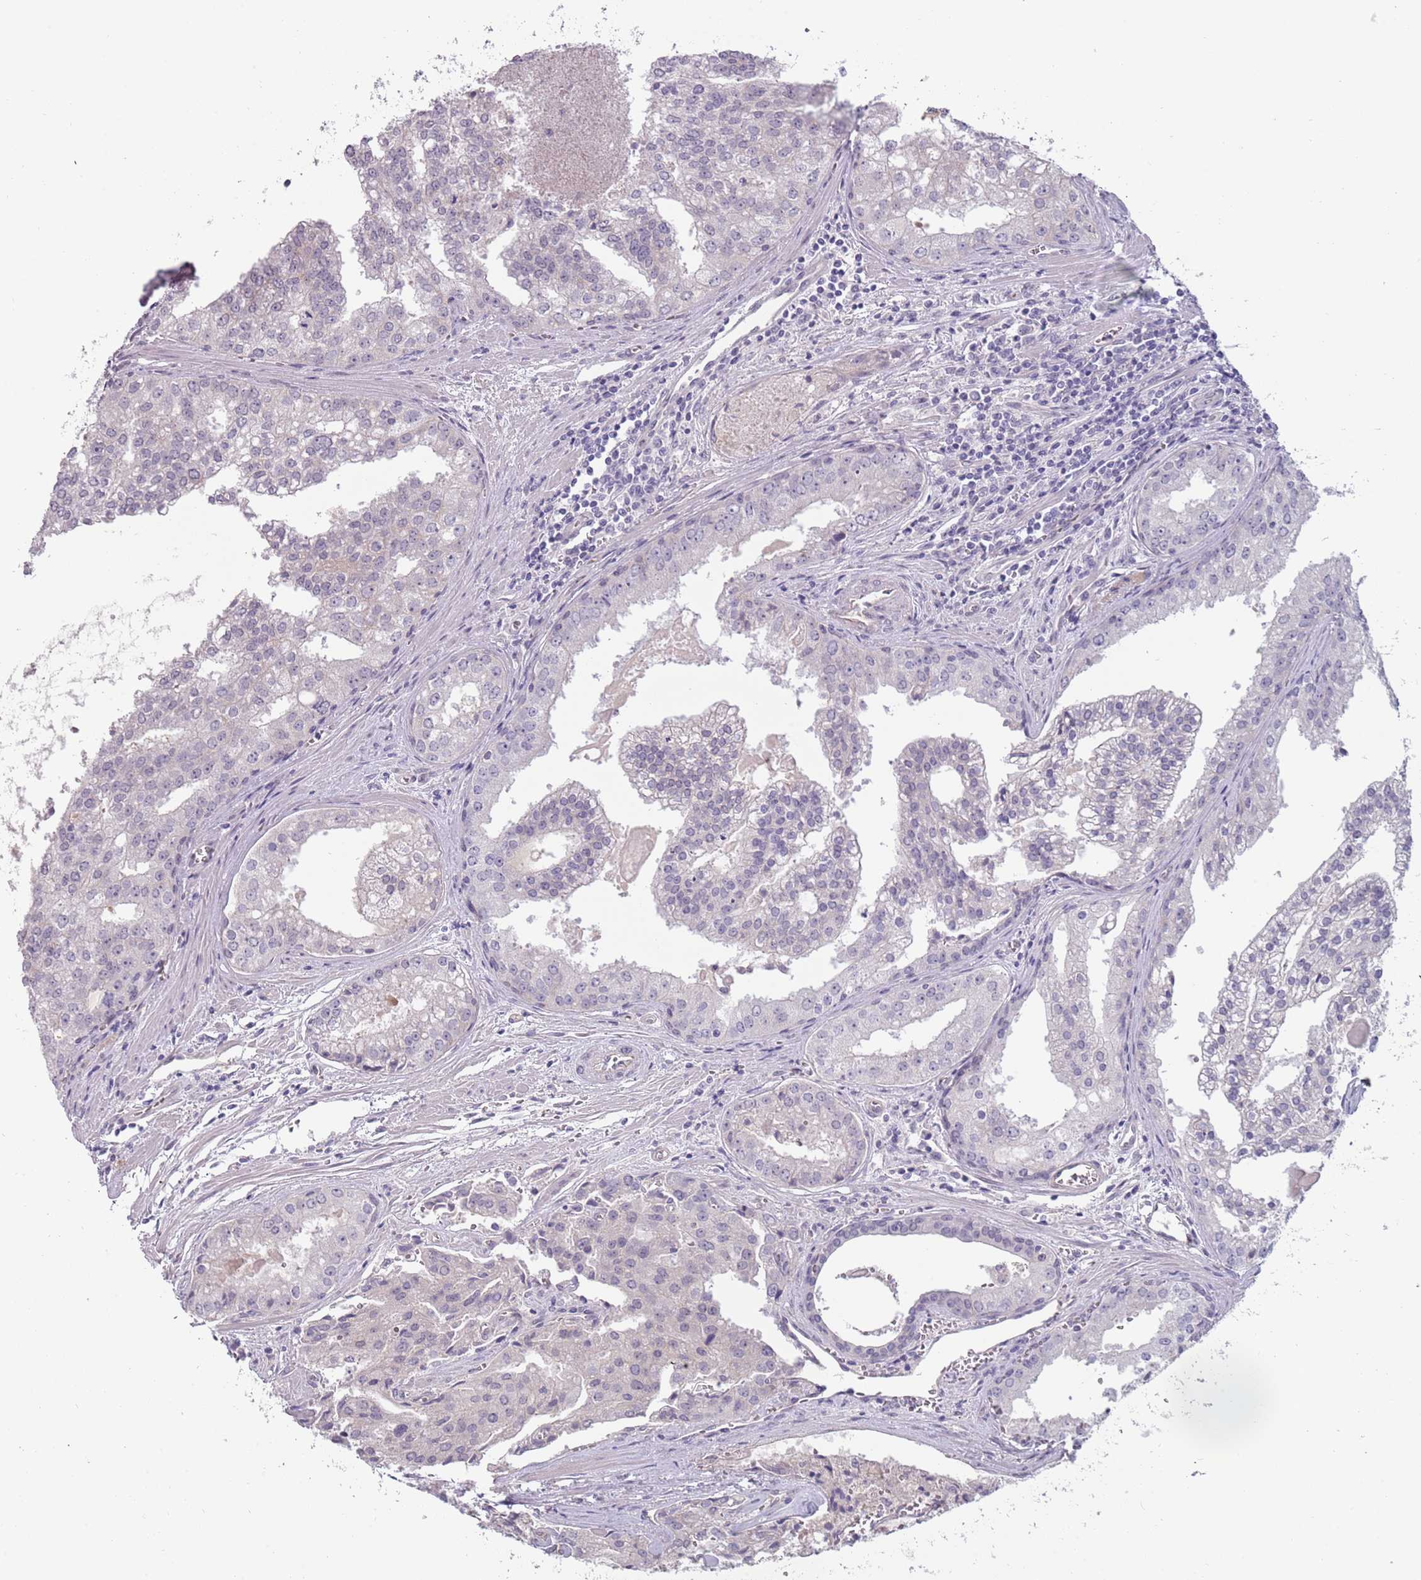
{"staining": {"intensity": "negative", "quantity": "none", "location": "none"}, "tissue": "prostate cancer", "cell_type": "Tumor cells", "image_type": "cancer", "snomed": [{"axis": "morphology", "description": "Adenocarcinoma, High grade"}, {"axis": "topography", "description": "Prostate"}], "caption": "Image shows no significant protein positivity in tumor cells of high-grade adenocarcinoma (prostate).", "gene": "RFX2", "patient": {"sex": "male", "age": 68}}